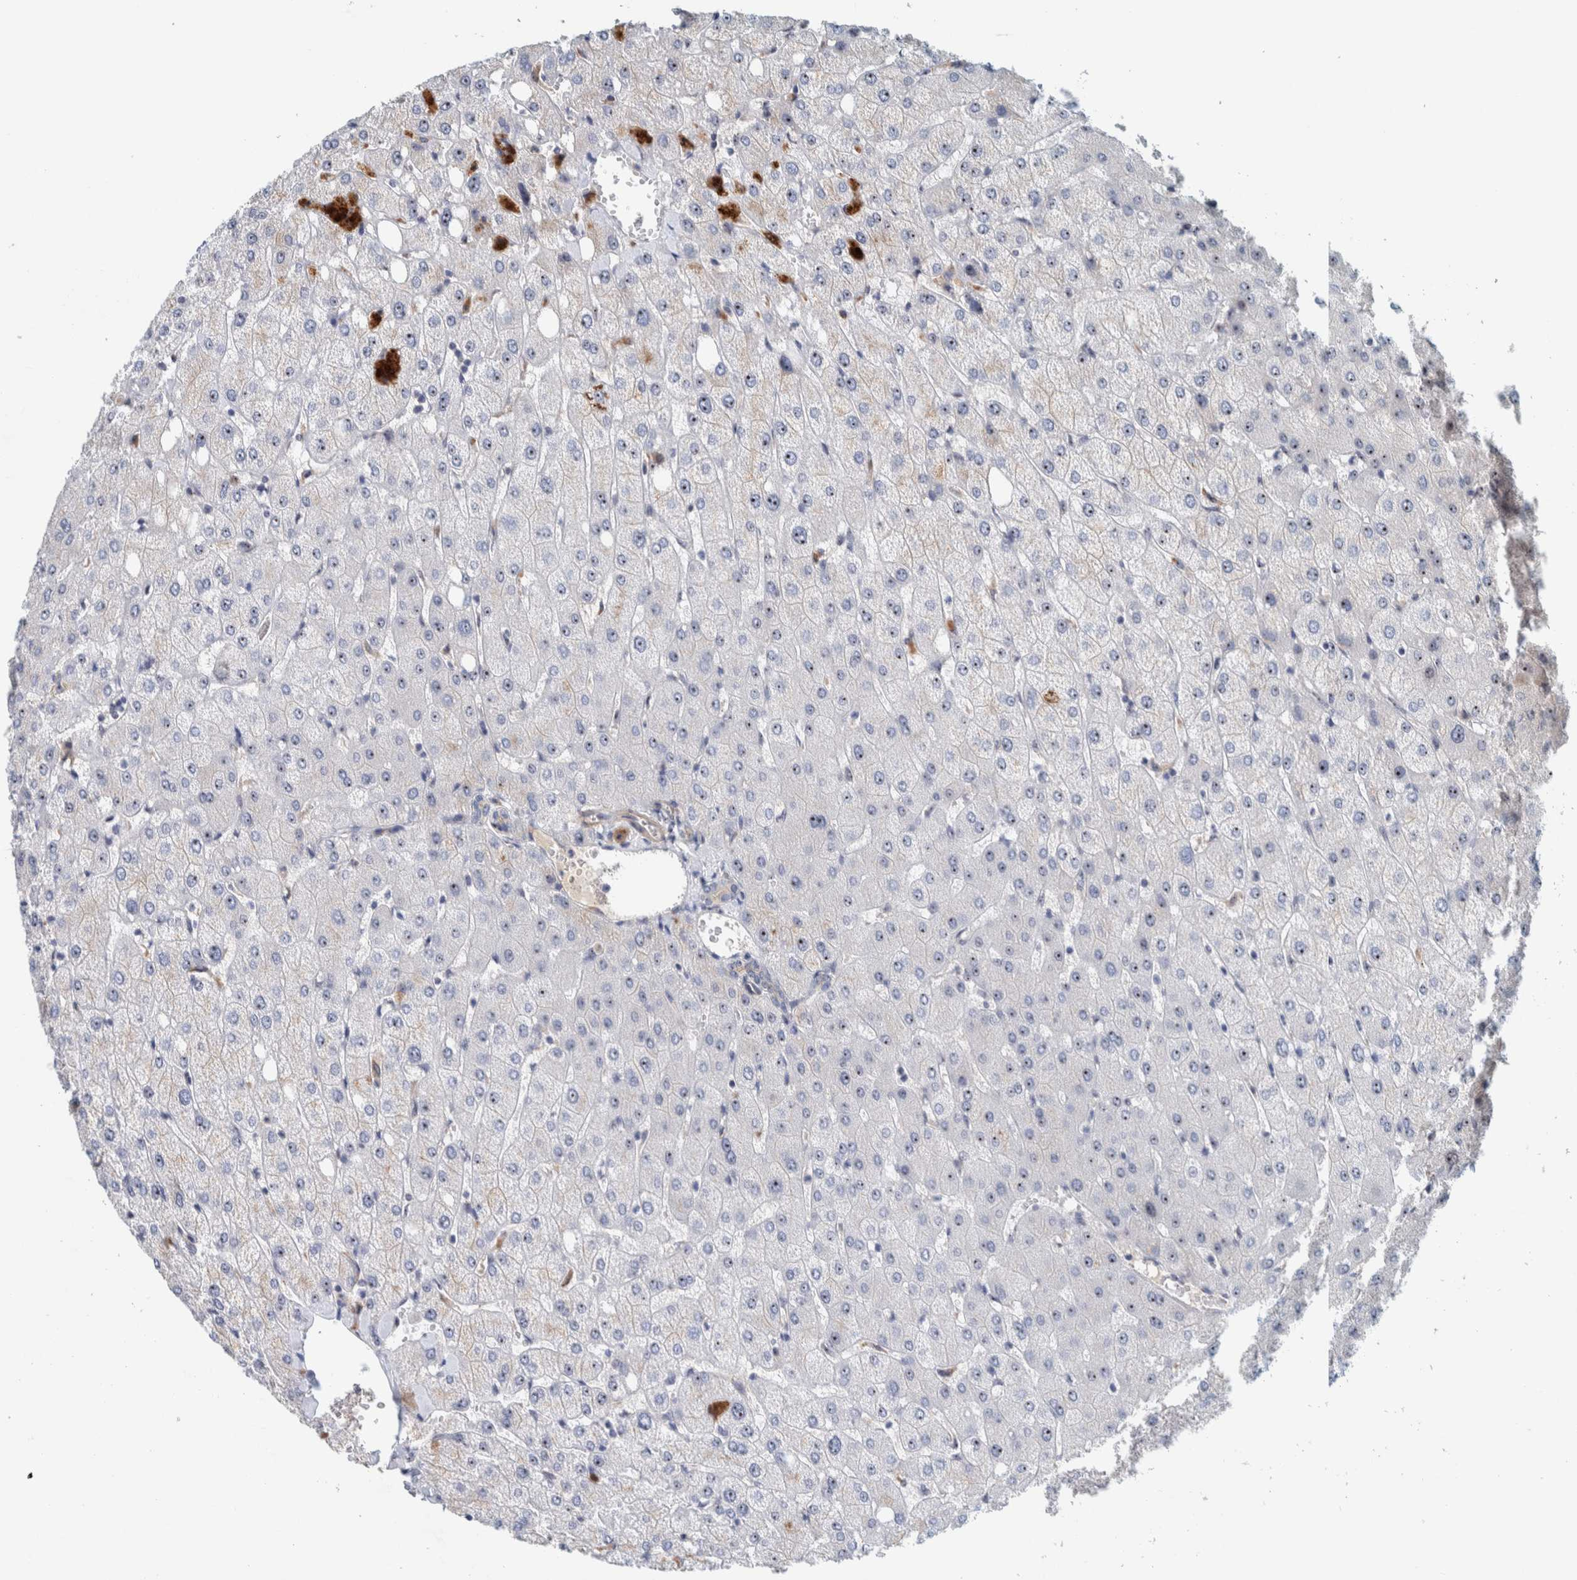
{"staining": {"intensity": "negative", "quantity": "none", "location": "none"}, "tissue": "liver", "cell_type": "Cholangiocytes", "image_type": "normal", "snomed": [{"axis": "morphology", "description": "Normal tissue, NOS"}, {"axis": "topography", "description": "Liver"}], "caption": "Photomicrograph shows no significant protein staining in cholangiocytes of benign liver.", "gene": "NOL11", "patient": {"sex": "female", "age": 54}}